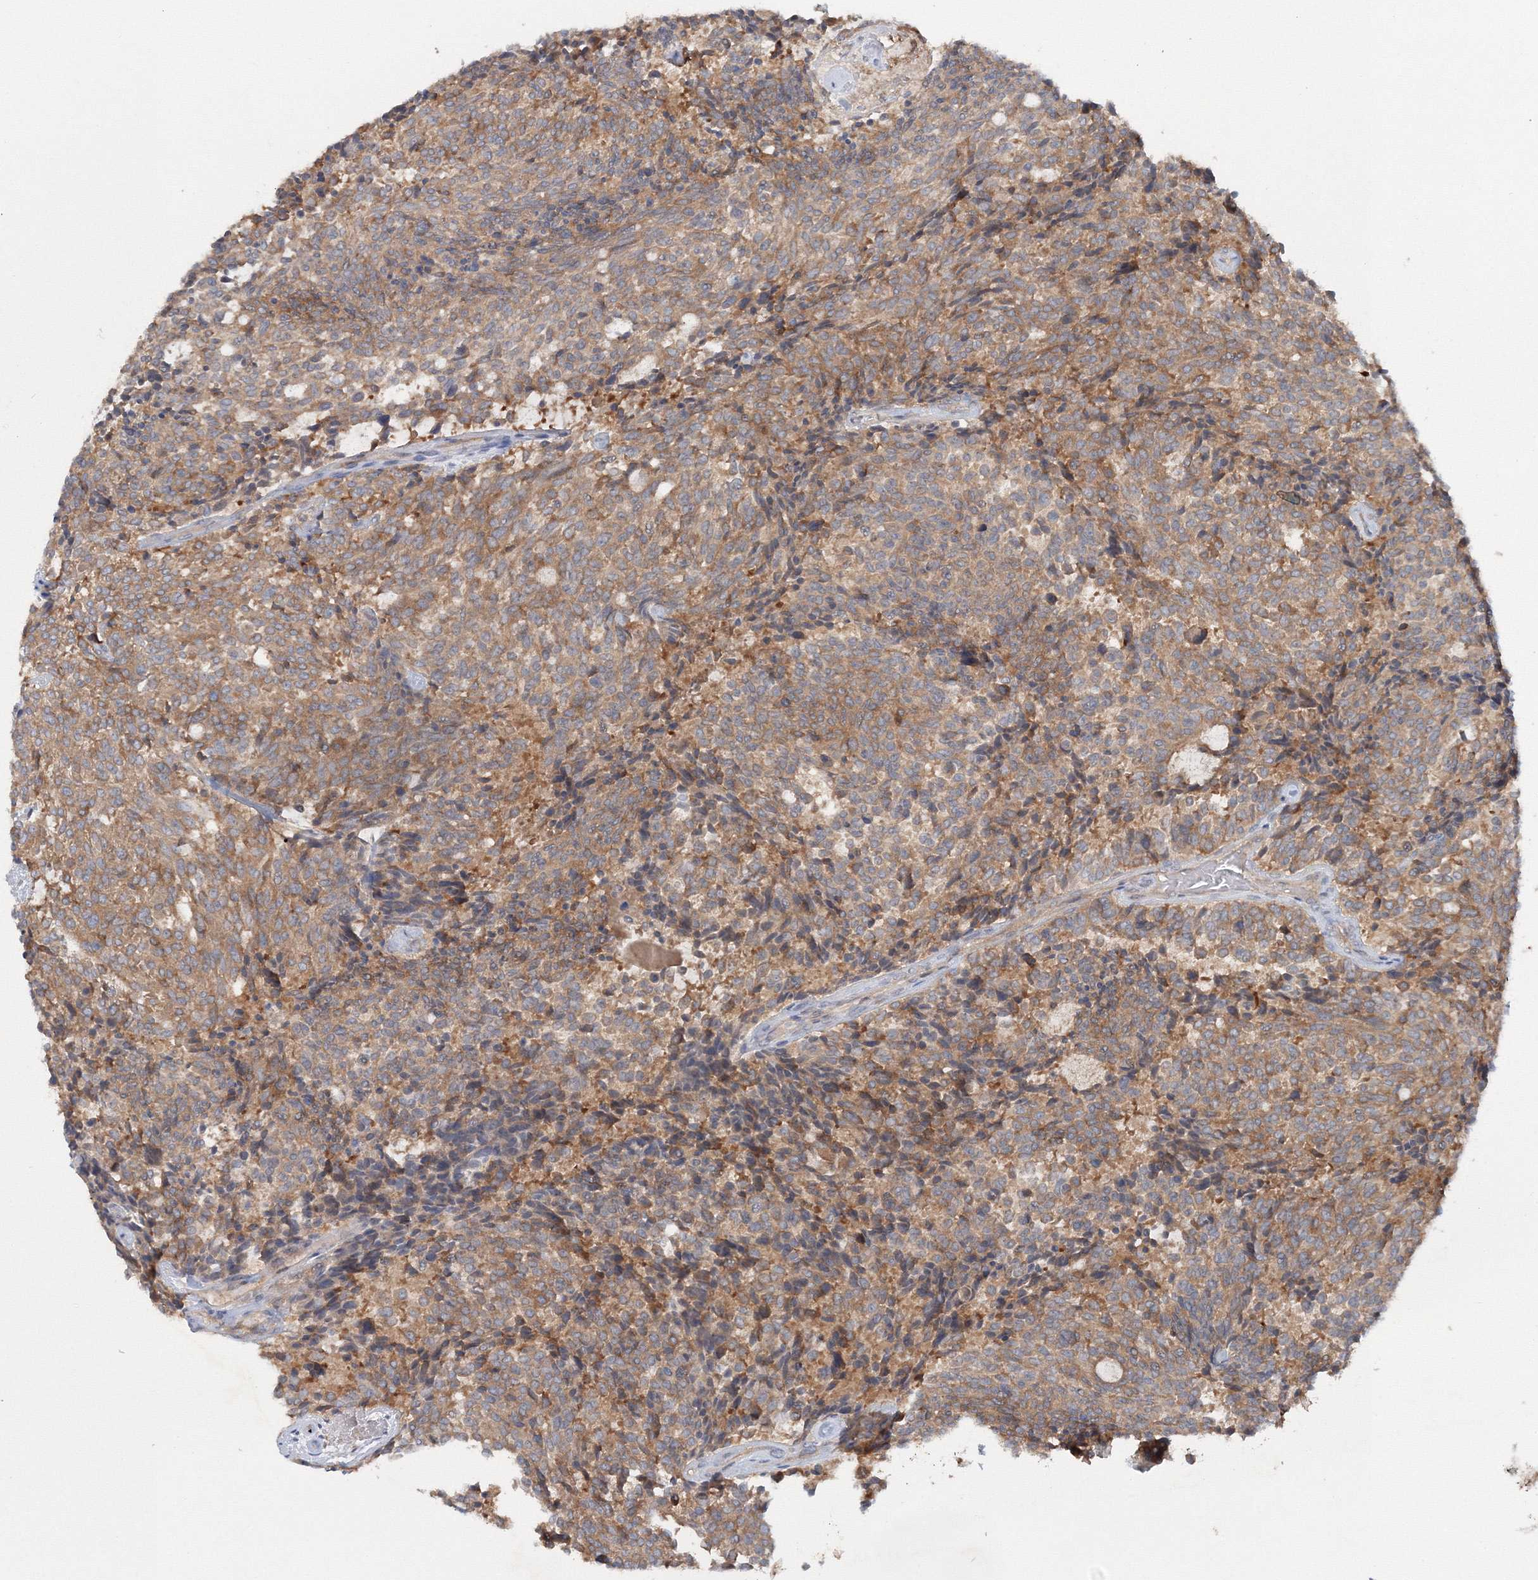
{"staining": {"intensity": "moderate", "quantity": "25%-75%", "location": "cytoplasmic/membranous"}, "tissue": "carcinoid", "cell_type": "Tumor cells", "image_type": "cancer", "snomed": [{"axis": "morphology", "description": "Carcinoid, malignant, NOS"}, {"axis": "topography", "description": "Pancreas"}], "caption": "DAB (3,3'-diaminobenzidine) immunohistochemical staining of human carcinoid reveals moderate cytoplasmic/membranous protein positivity in about 25%-75% of tumor cells.", "gene": "IPMK", "patient": {"sex": "female", "age": 54}}